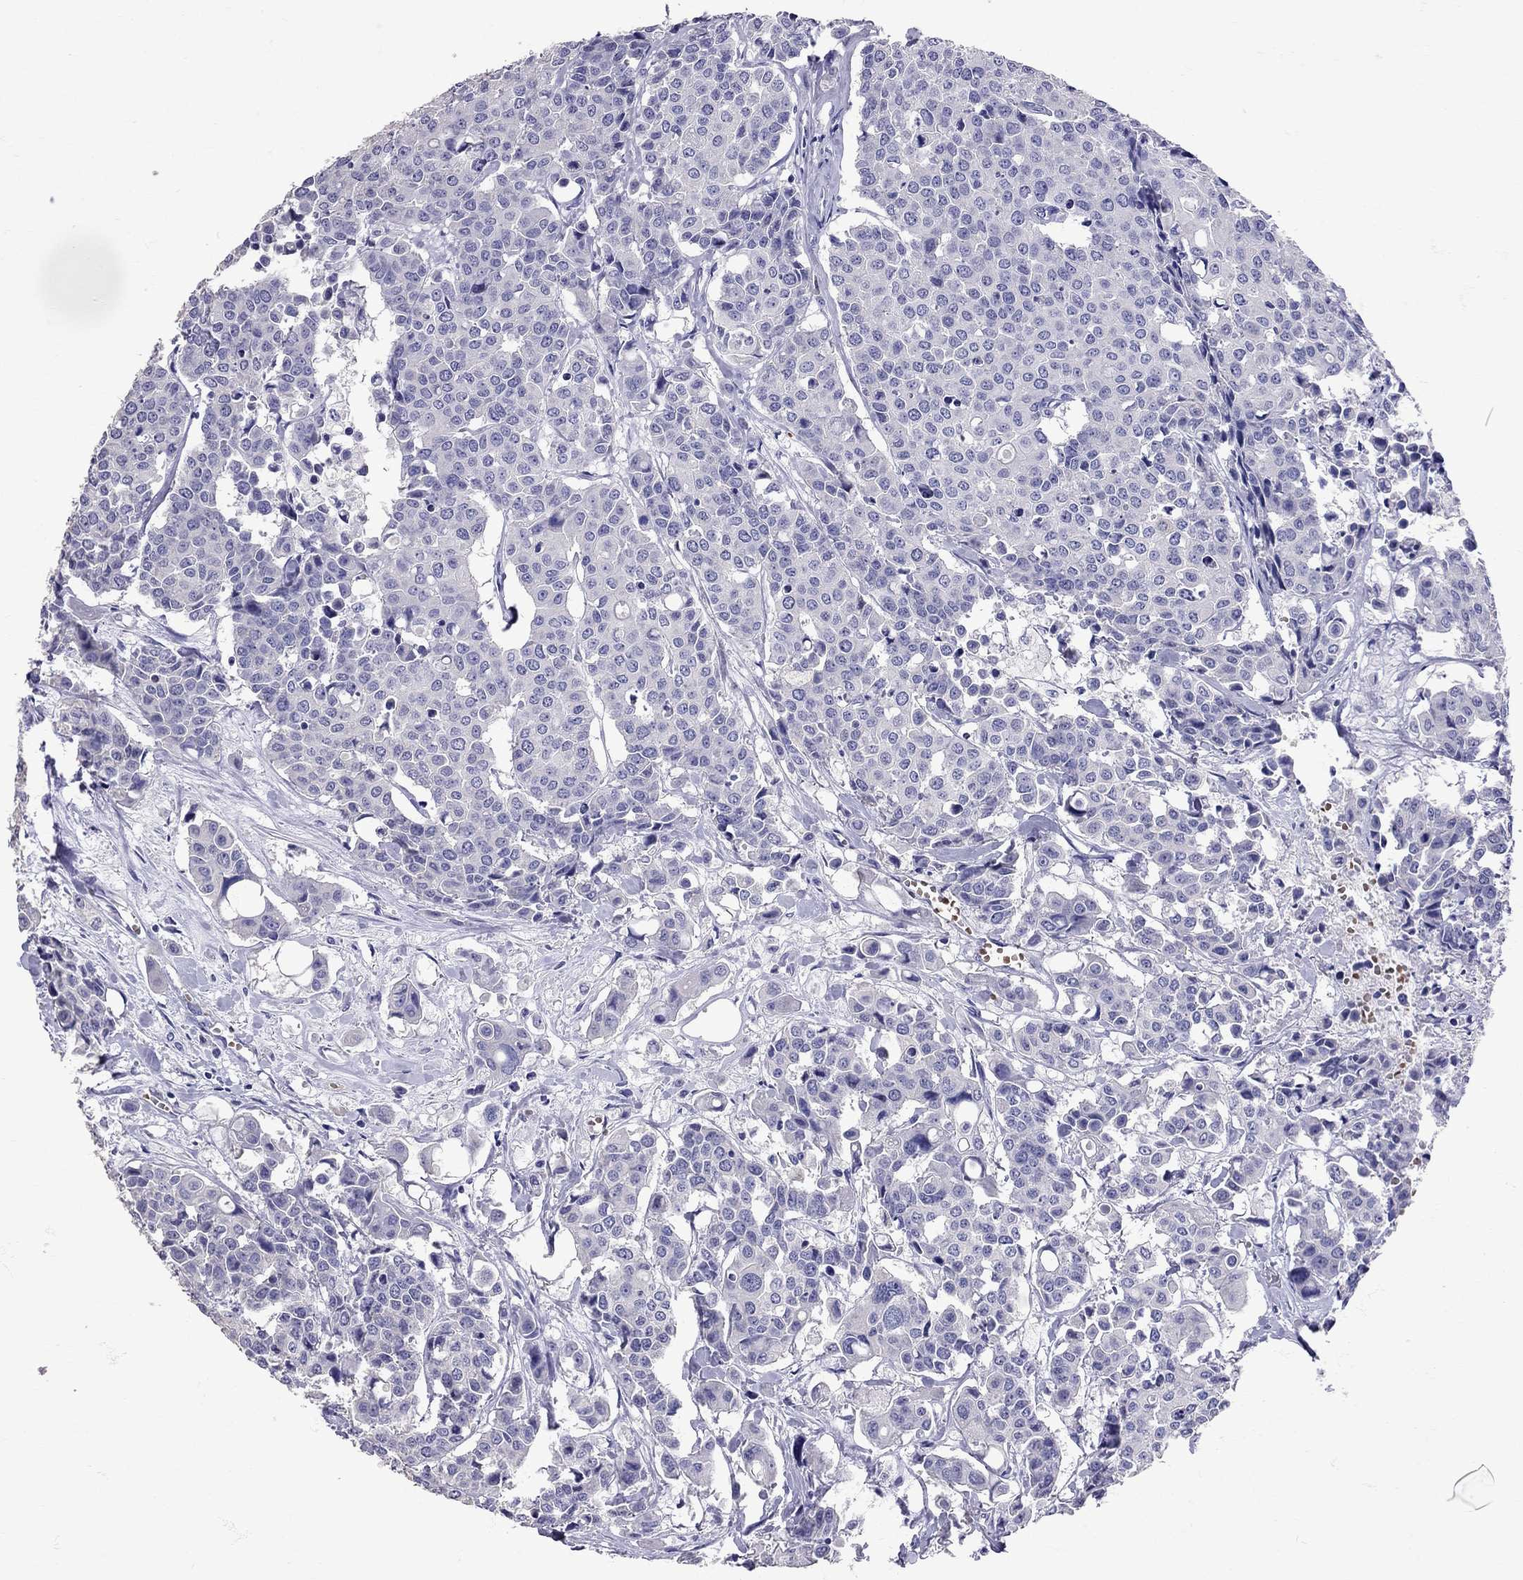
{"staining": {"intensity": "negative", "quantity": "none", "location": "none"}, "tissue": "carcinoid", "cell_type": "Tumor cells", "image_type": "cancer", "snomed": [{"axis": "morphology", "description": "Carcinoid, malignant, NOS"}, {"axis": "topography", "description": "Colon"}], "caption": "Tumor cells show no significant expression in carcinoid (malignant).", "gene": "TBR1", "patient": {"sex": "male", "age": 81}}